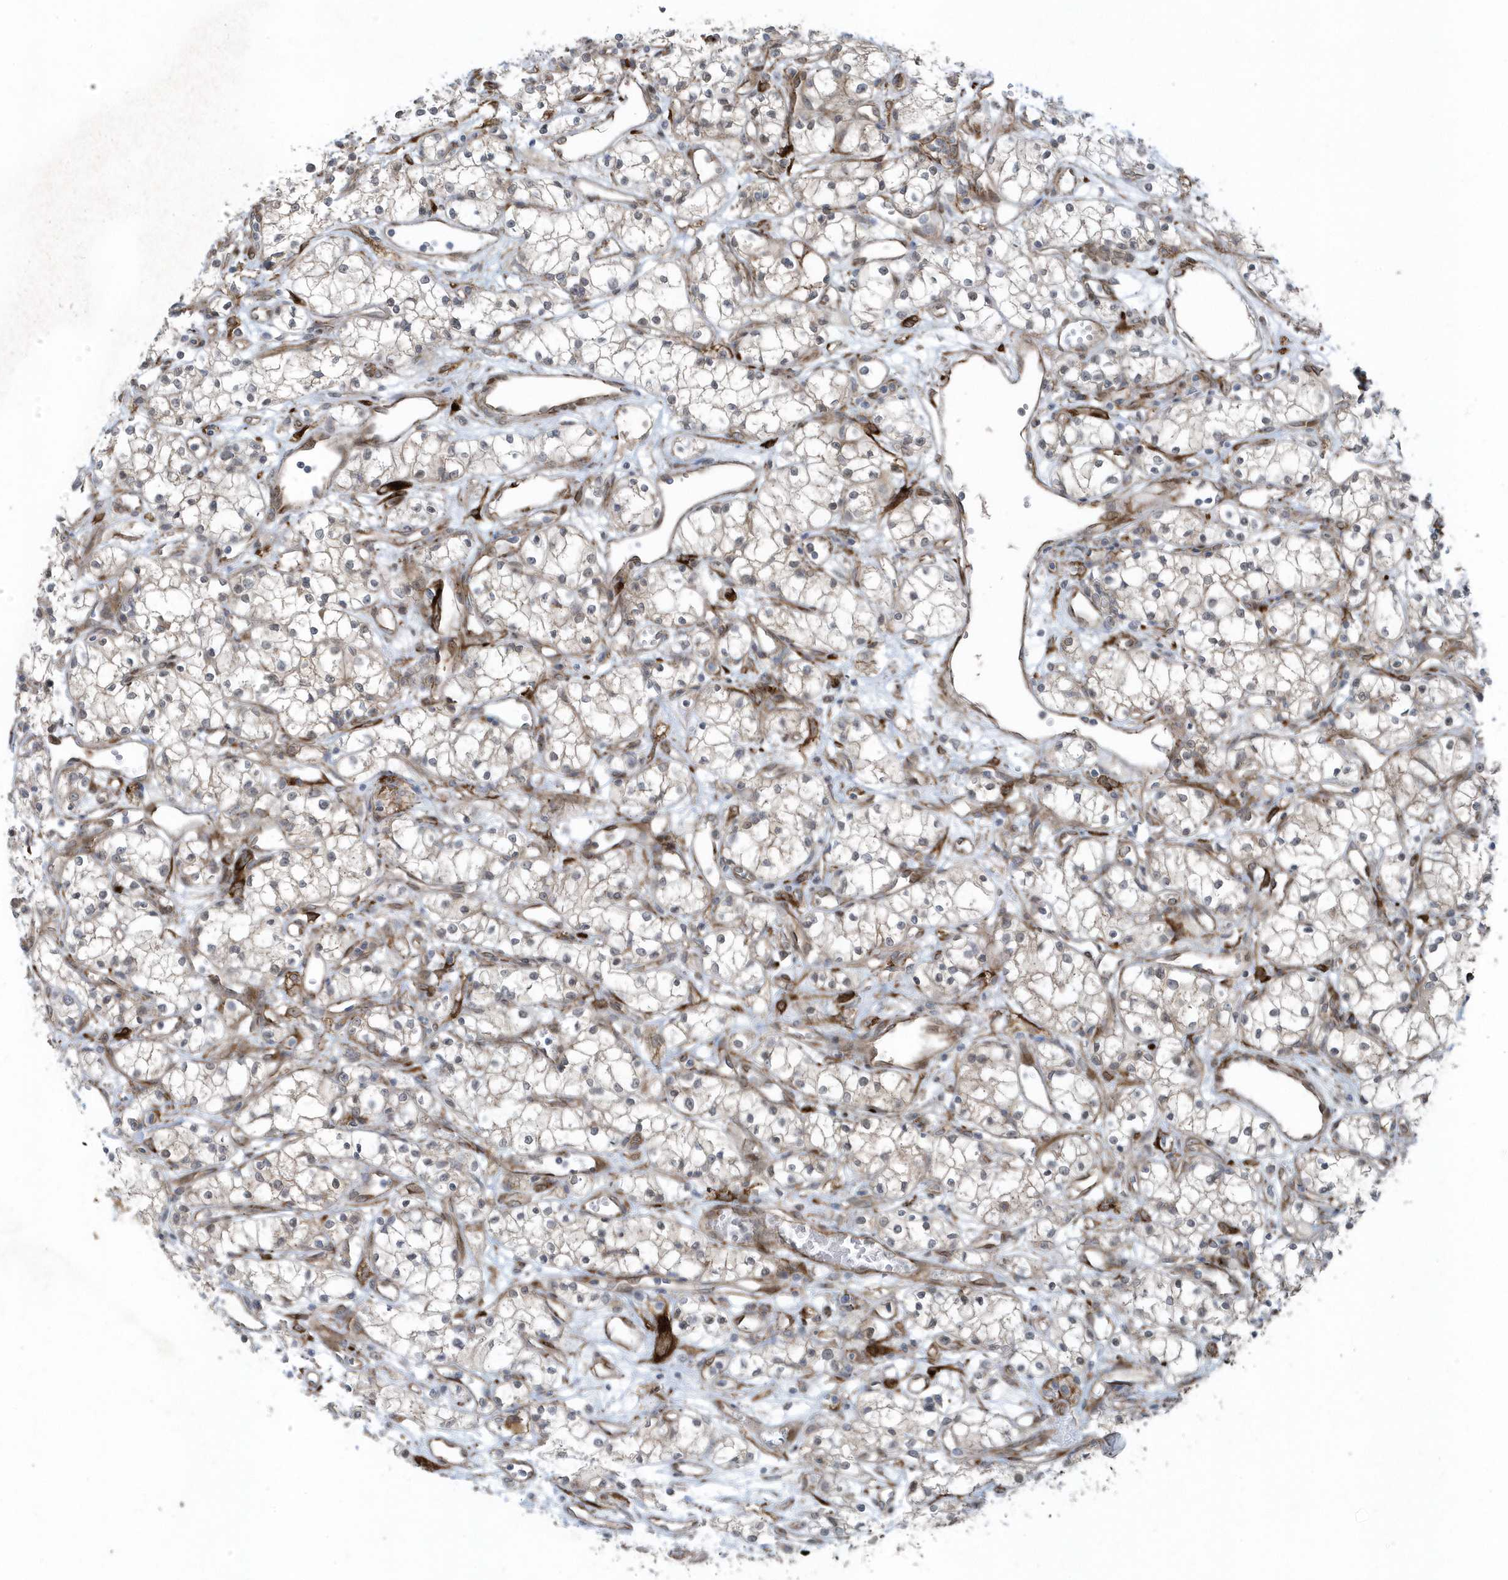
{"staining": {"intensity": "weak", "quantity": "<25%", "location": "cytoplasmic/membranous"}, "tissue": "renal cancer", "cell_type": "Tumor cells", "image_type": "cancer", "snomed": [{"axis": "morphology", "description": "Adenocarcinoma, NOS"}, {"axis": "topography", "description": "Kidney"}], "caption": "IHC of renal cancer (adenocarcinoma) demonstrates no expression in tumor cells. (Immunohistochemistry, brightfield microscopy, high magnification).", "gene": "FAM98A", "patient": {"sex": "male", "age": 59}}